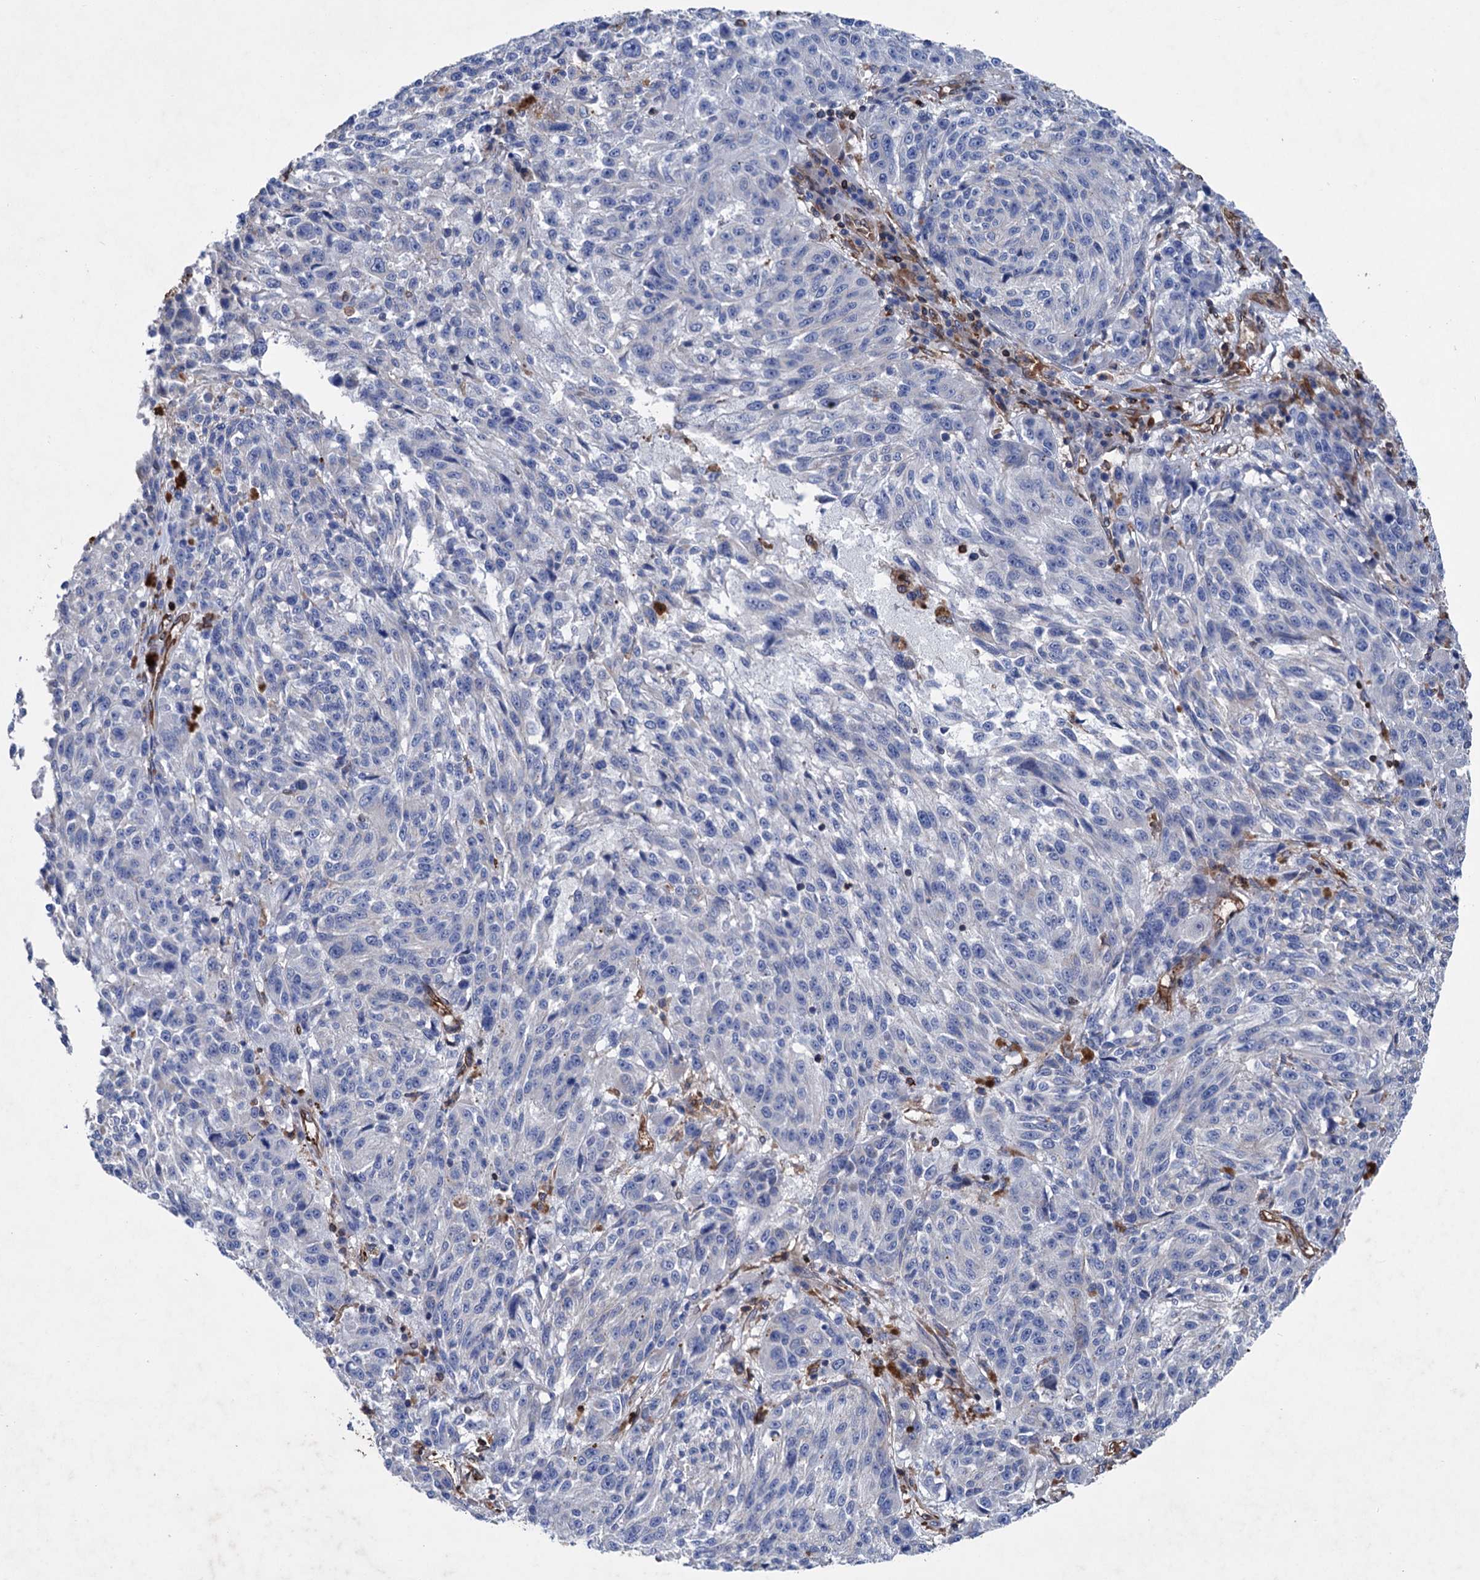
{"staining": {"intensity": "negative", "quantity": "none", "location": "none"}, "tissue": "melanoma", "cell_type": "Tumor cells", "image_type": "cancer", "snomed": [{"axis": "morphology", "description": "Malignant melanoma, NOS"}, {"axis": "topography", "description": "Skin"}], "caption": "DAB immunohistochemical staining of human melanoma shows no significant expression in tumor cells. (DAB immunohistochemistry (IHC) with hematoxylin counter stain).", "gene": "STING1", "patient": {"sex": "male", "age": 53}}